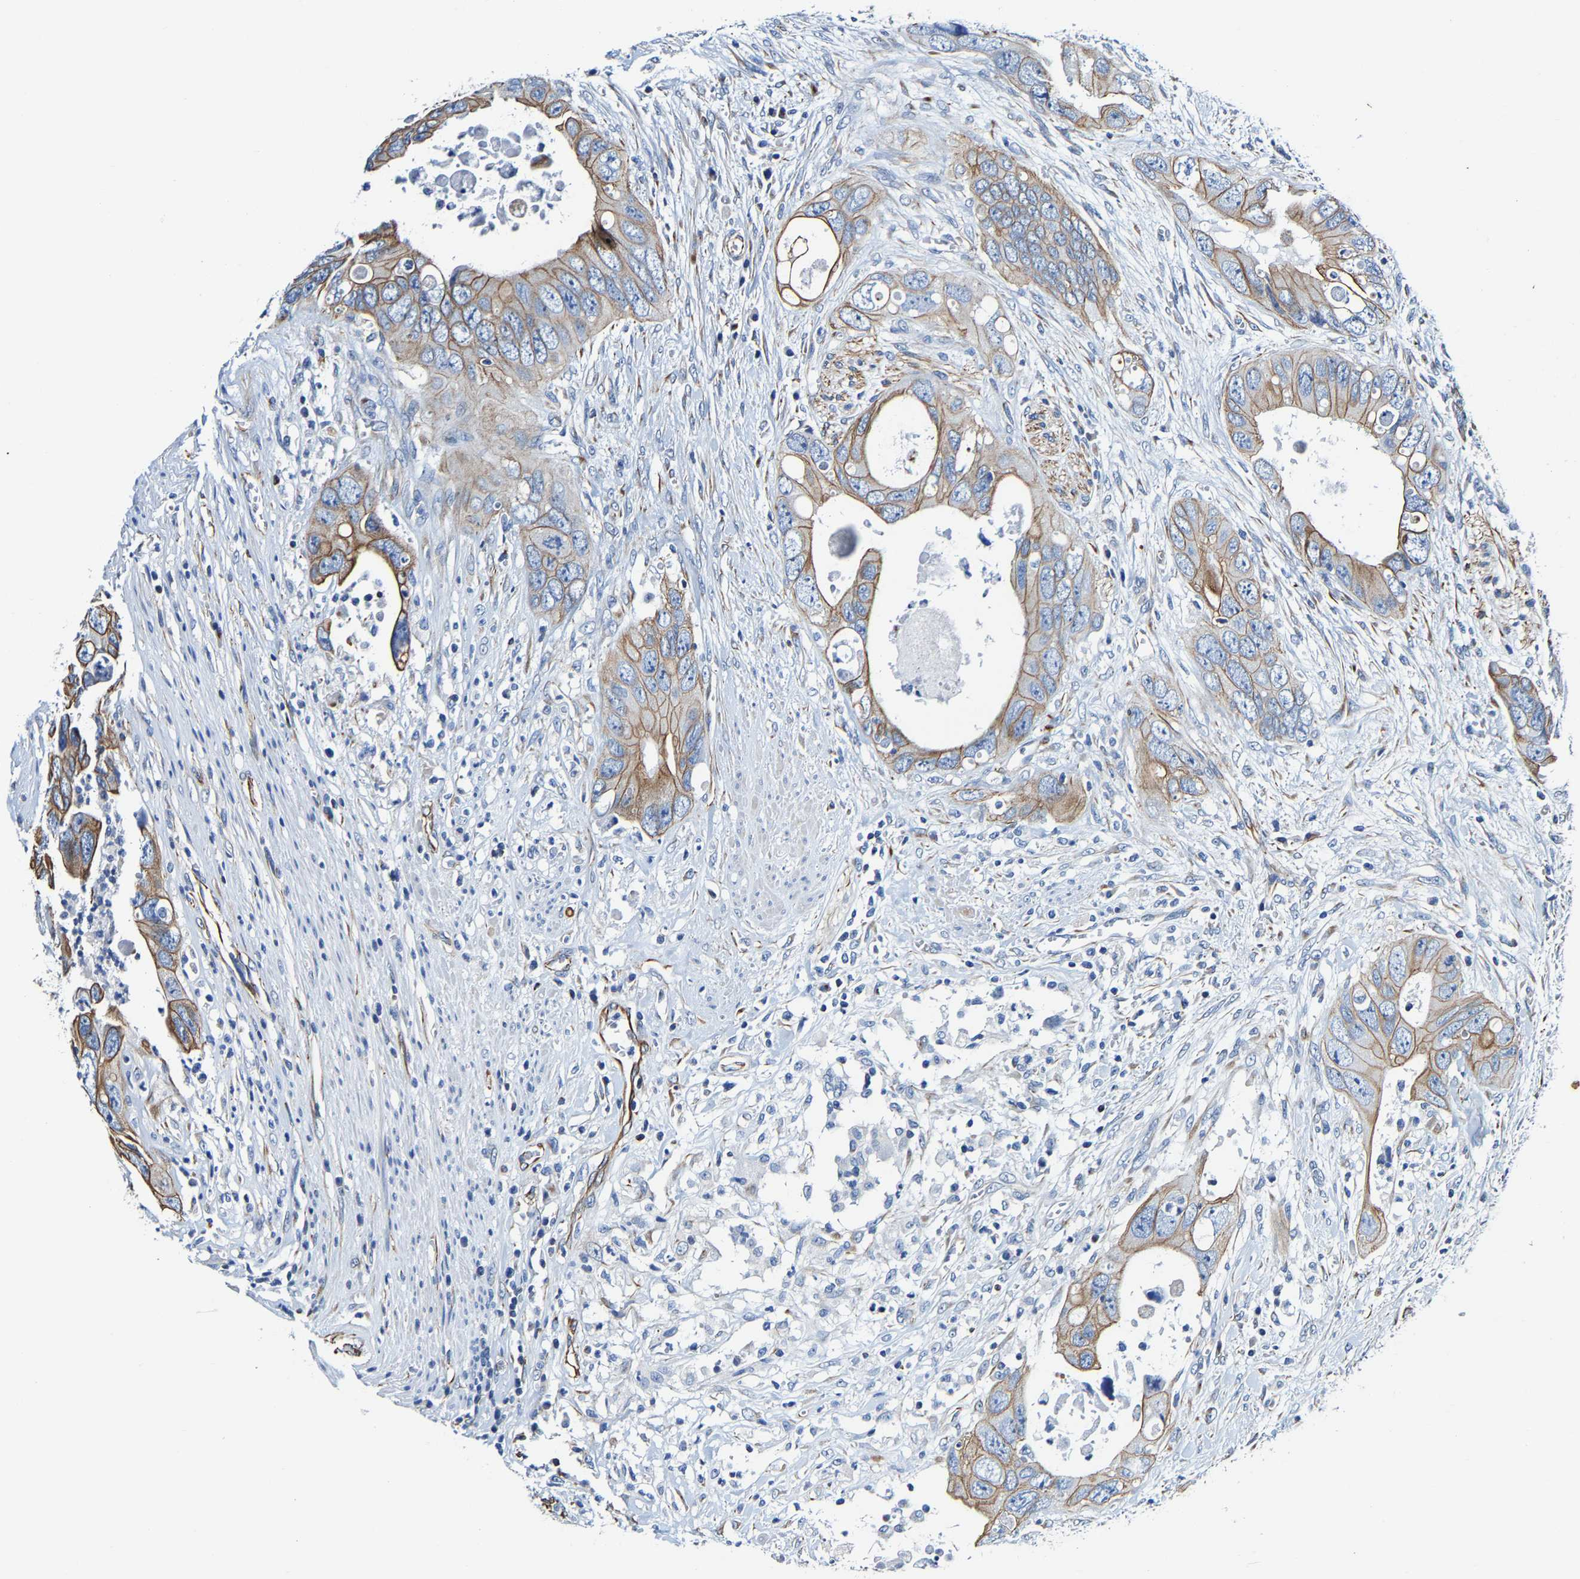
{"staining": {"intensity": "moderate", "quantity": ">75%", "location": "cytoplasmic/membranous"}, "tissue": "colorectal cancer", "cell_type": "Tumor cells", "image_type": "cancer", "snomed": [{"axis": "morphology", "description": "Adenocarcinoma, NOS"}, {"axis": "topography", "description": "Rectum"}], "caption": "The histopathology image displays a brown stain indicating the presence of a protein in the cytoplasmic/membranous of tumor cells in colorectal adenocarcinoma.", "gene": "MMEL1", "patient": {"sex": "male", "age": 70}}